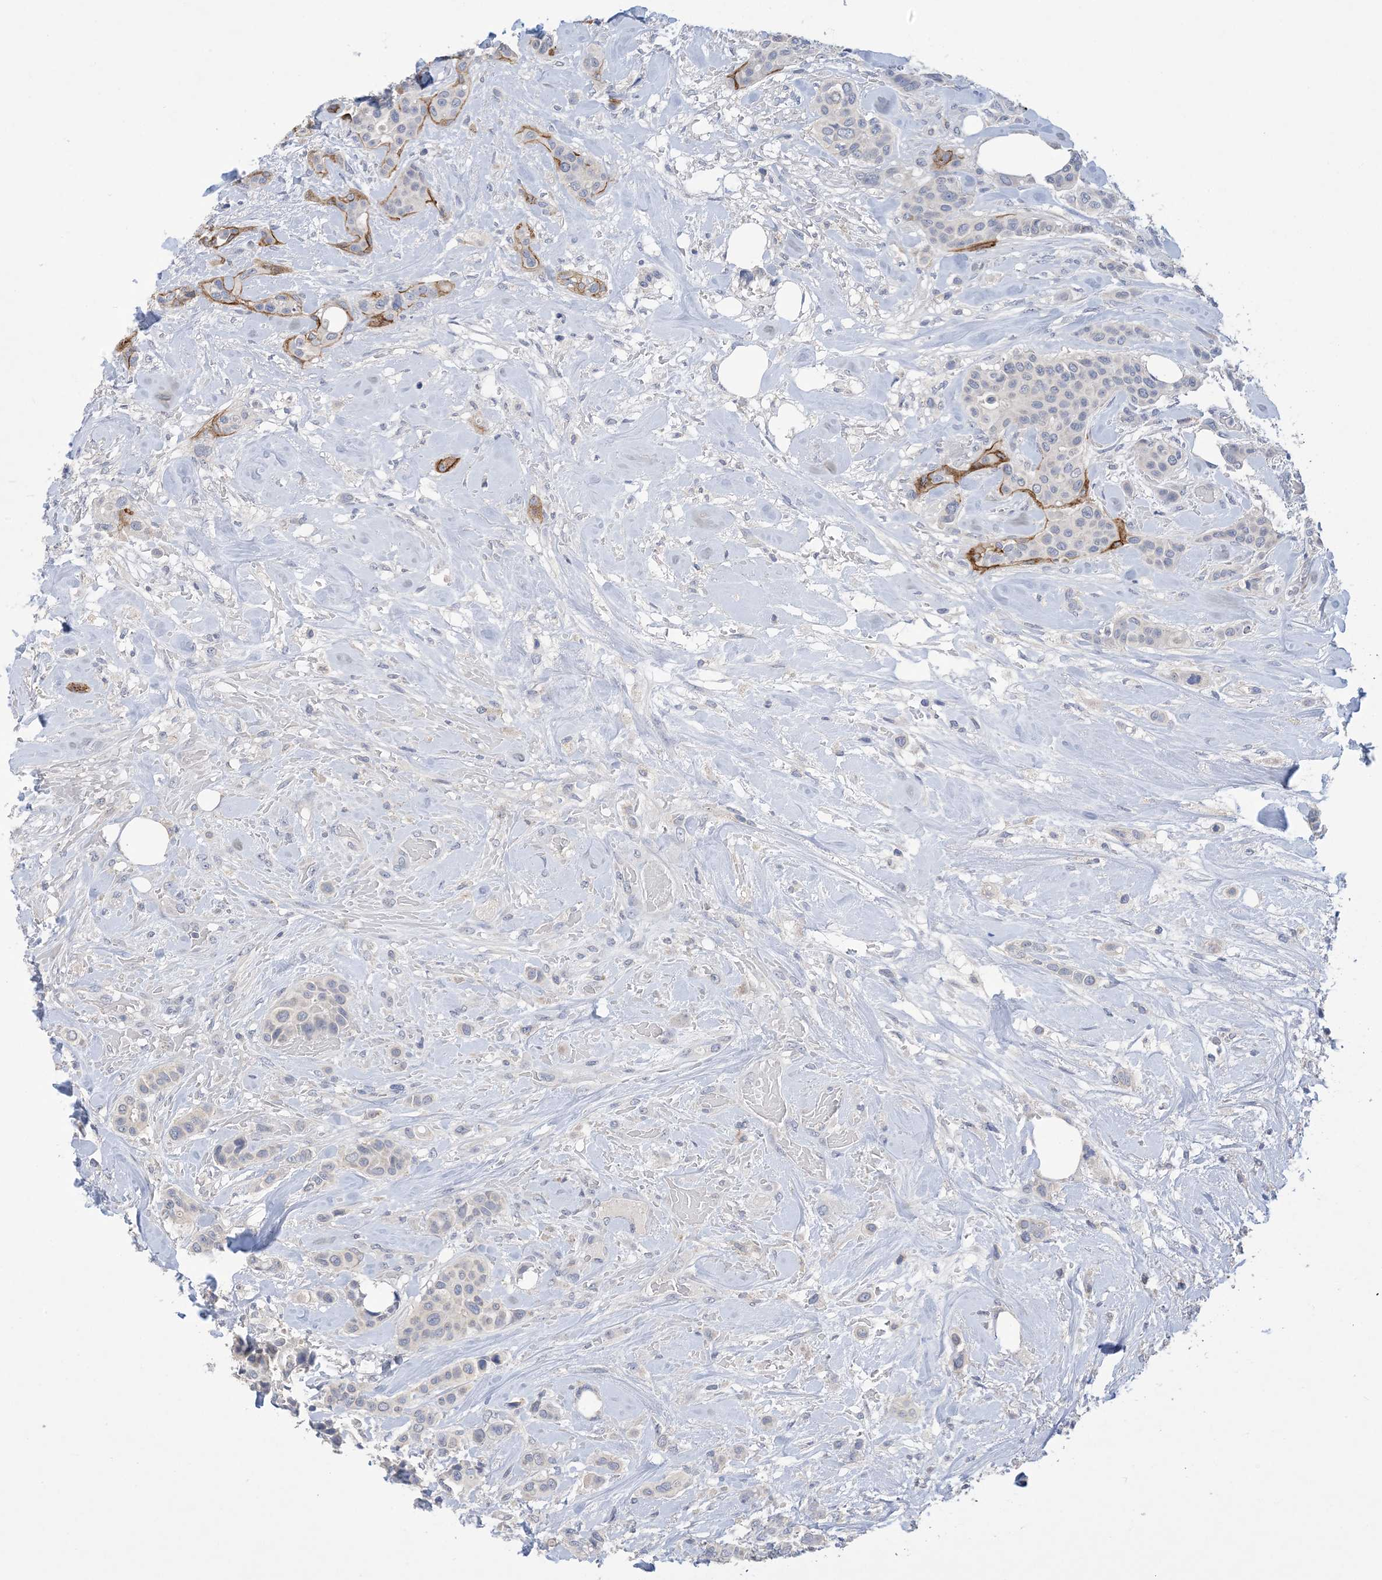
{"staining": {"intensity": "negative", "quantity": "none", "location": "none"}, "tissue": "breast cancer", "cell_type": "Tumor cells", "image_type": "cancer", "snomed": [{"axis": "morphology", "description": "Lobular carcinoma"}, {"axis": "topography", "description": "Breast"}], "caption": "A histopathology image of human breast cancer is negative for staining in tumor cells. (DAB immunohistochemistry (IHC), high magnification).", "gene": "DSC3", "patient": {"sex": "female", "age": 51}}